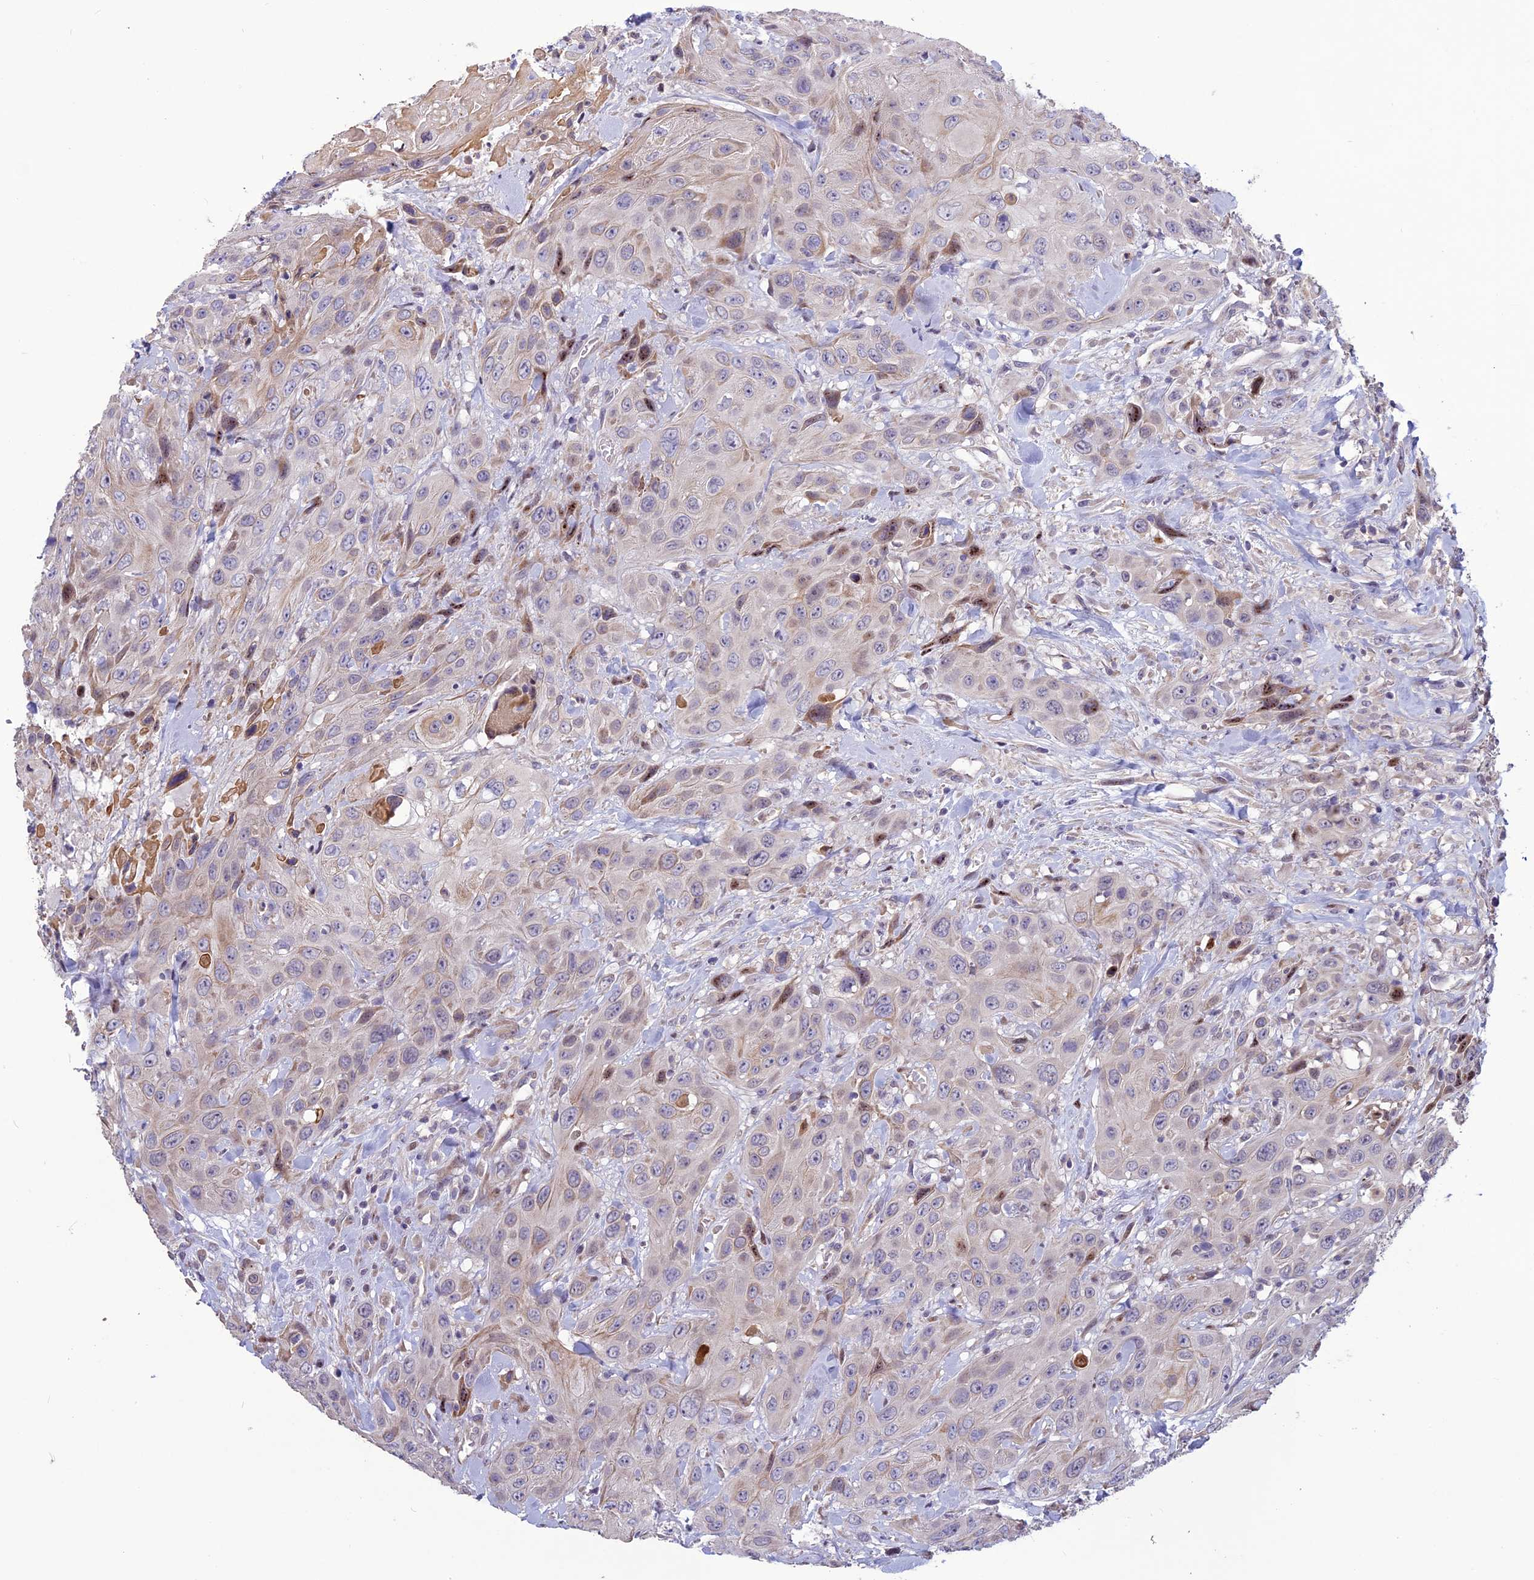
{"staining": {"intensity": "moderate", "quantity": "<25%", "location": "nuclear"}, "tissue": "head and neck cancer", "cell_type": "Tumor cells", "image_type": "cancer", "snomed": [{"axis": "morphology", "description": "Squamous cell carcinoma, NOS"}, {"axis": "topography", "description": "Head-Neck"}], "caption": "Immunohistochemical staining of head and neck cancer demonstrates low levels of moderate nuclear protein staining in approximately <25% of tumor cells.", "gene": "SPG21", "patient": {"sex": "male", "age": 81}}